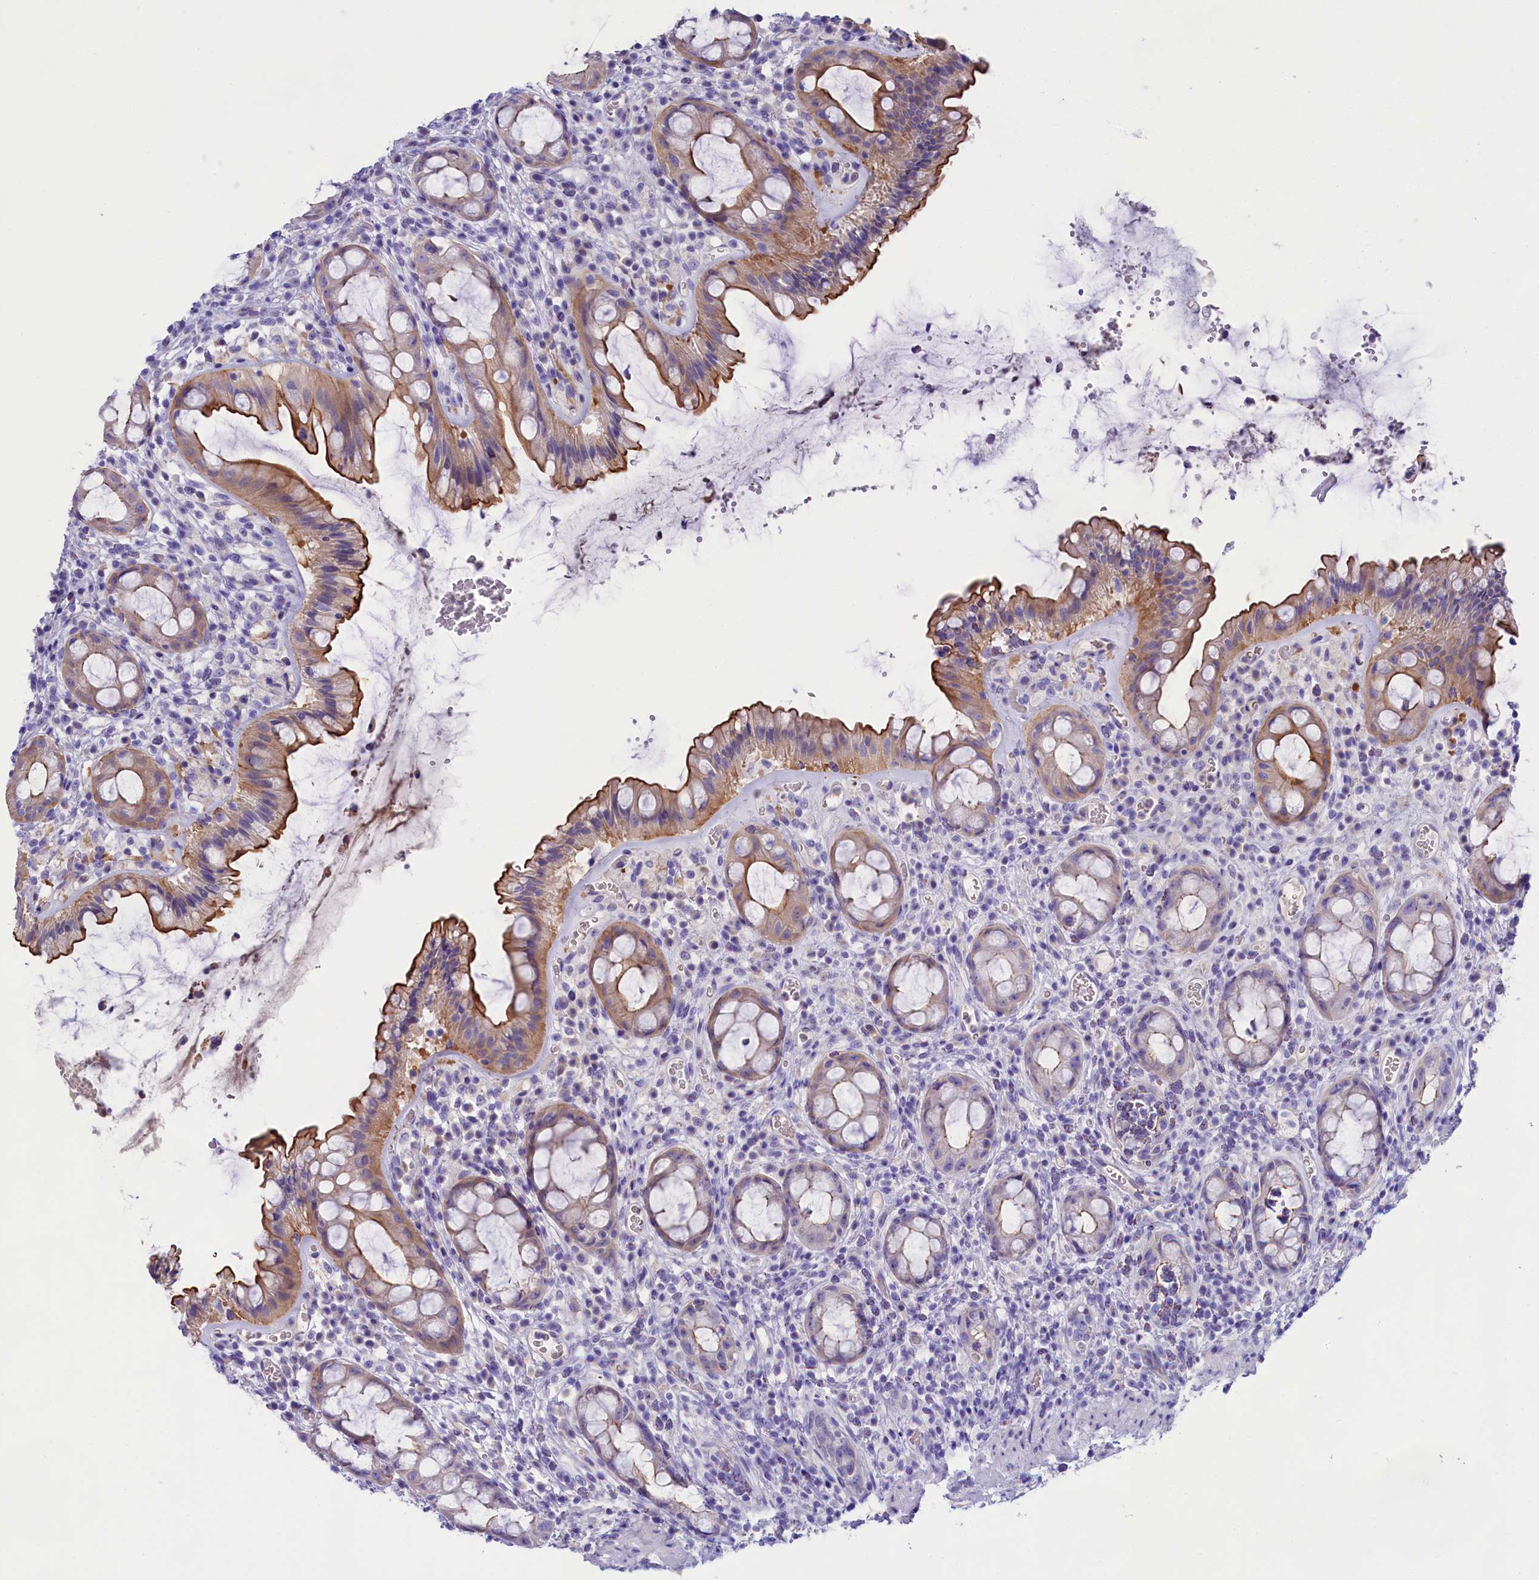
{"staining": {"intensity": "moderate", "quantity": "25%-75%", "location": "cytoplasmic/membranous"}, "tissue": "rectum", "cell_type": "Glandular cells", "image_type": "normal", "snomed": [{"axis": "morphology", "description": "Normal tissue, NOS"}, {"axis": "topography", "description": "Rectum"}], "caption": "Moderate cytoplasmic/membranous protein staining is present in approximately 25%-75% of glandular cells in rectum. (Brightfield microscopy of DAB IHC at high magnification).", "gene": "SULT2A1", "patient": {"sex": "female", "age": 57}}